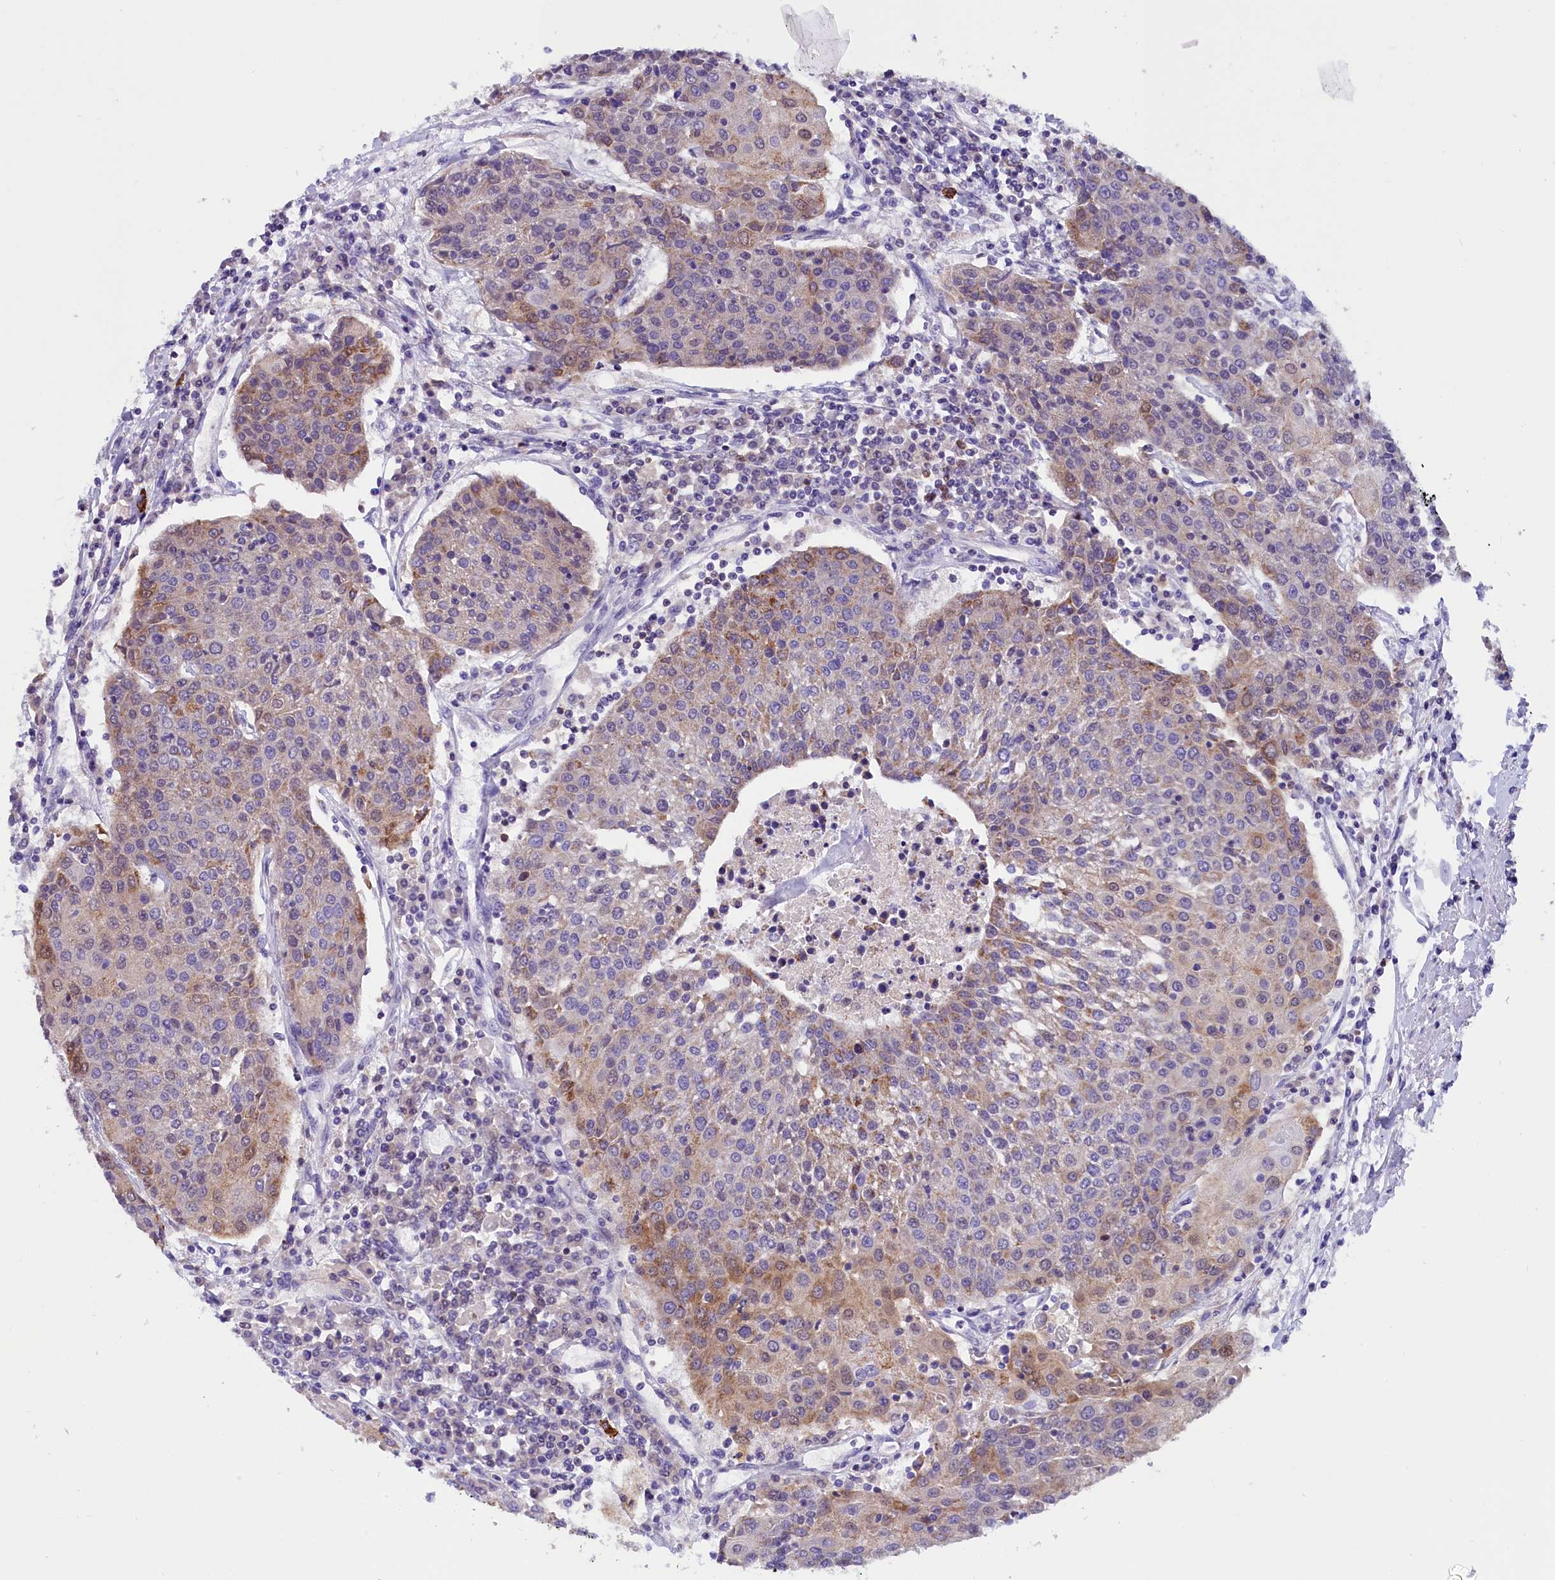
{"staining": {"intensity": "moderate", "quantity": "25%-75%", "location": "cytoplasmic/membranous"}, "tissue": "urothelial cancer", "cell_type": "Tumor cells", "image_type": "cancer", "snomed": [{"axis": "morphology", "description": "Urothelial carcinoma, High grade"}, {"axis": "topography", "description": "Urinary bladder"}], "caption": "Protein analysis of high-grade urothelial carcinoma tissue shows moderate cytoplasmic/membranous expression in about 25%-75% of tumor cells.", "gene": "ABAT", "patient": {"sex": "female", "age": 85}}